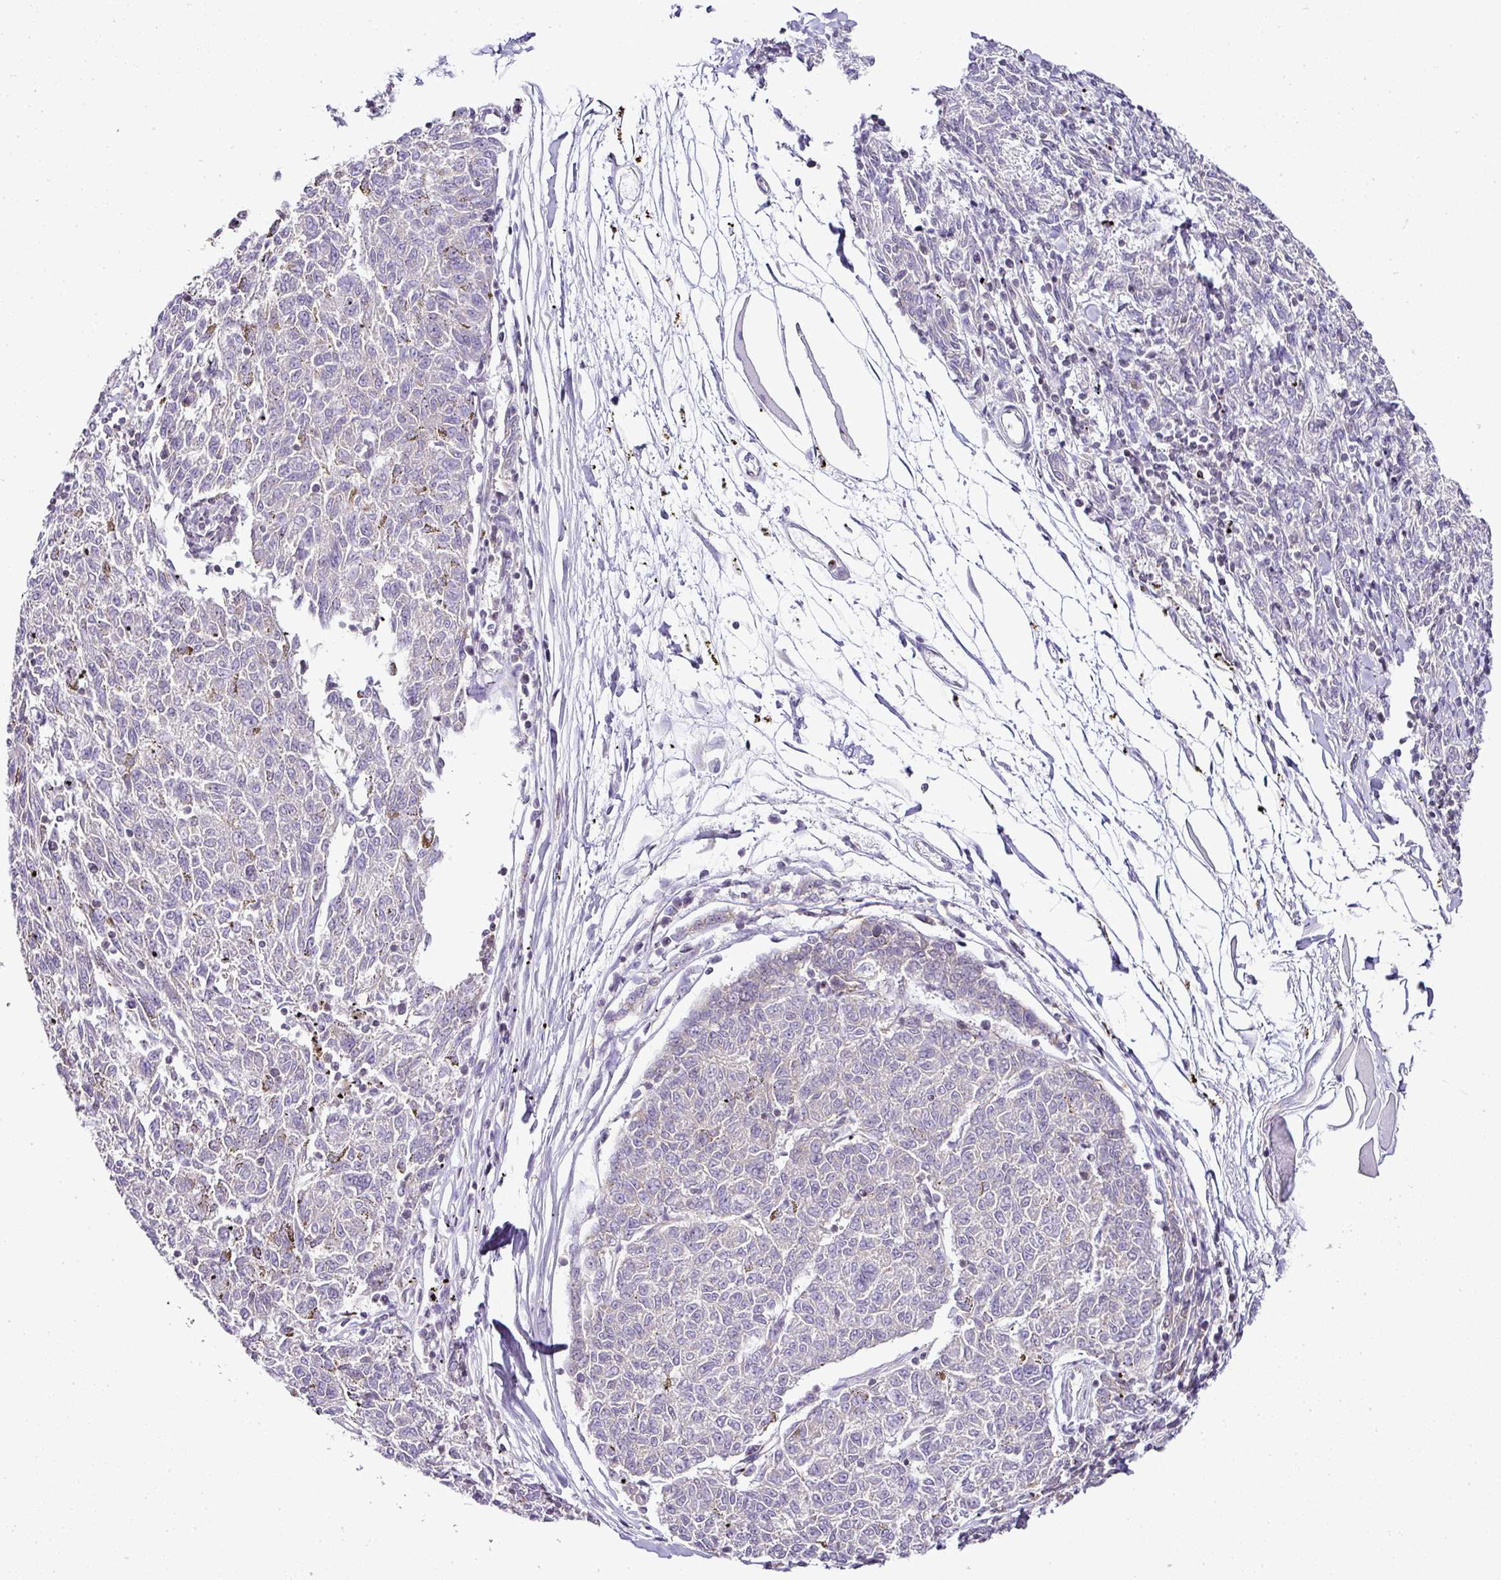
{"staining": {"intensity": "negative", "quantity": "none", "location": "none"}, "tissue": "melanoma", "cell_type": "Tumor cells", "image_type": "cancer", "snomed": [{"axis": "morphology", "description": "Malignant melanoma, NOS"}, {"axis": "topography", "description": "Skin"}], "caption": "This is a image of immunohistochemistry staining of melanoma, which shows no expression in tumor cells. (IHC, brightfield microscopy, high magnification).", "gene": "FAM32A", "patient": {"sex": "female", "age": 72}}